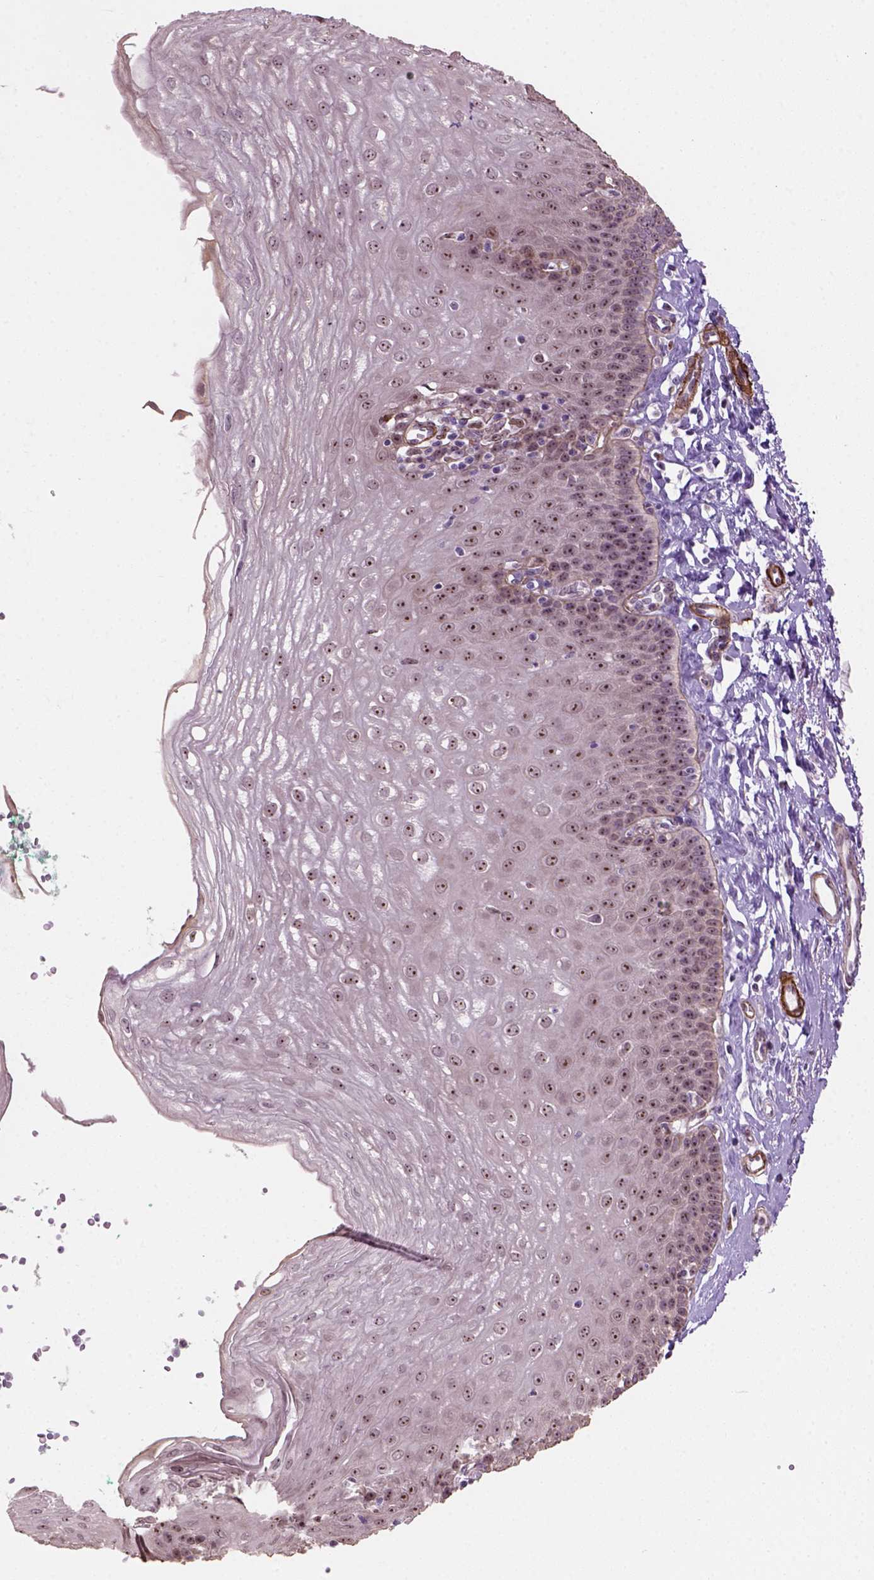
{"staining": {"intensity": "moderate", "quantity": ">75%", "location": "nuclear"}, "tissue": "esophagus", "cell_type": "Squamous epithelial cells", "image_type": "normal", "snomed": [{"axis": "morphology", "description": "Normal tissue, NOS"}, {"axis": "topography", "description": "Esophagus"}], "caption": "Protein staining of normal esophagus demonstrates moderate nuclear positivity in approximately >75% of squamous epithelial cells.", "gene": "RRS1", "patient": {"sex": "female", "age": 81}}